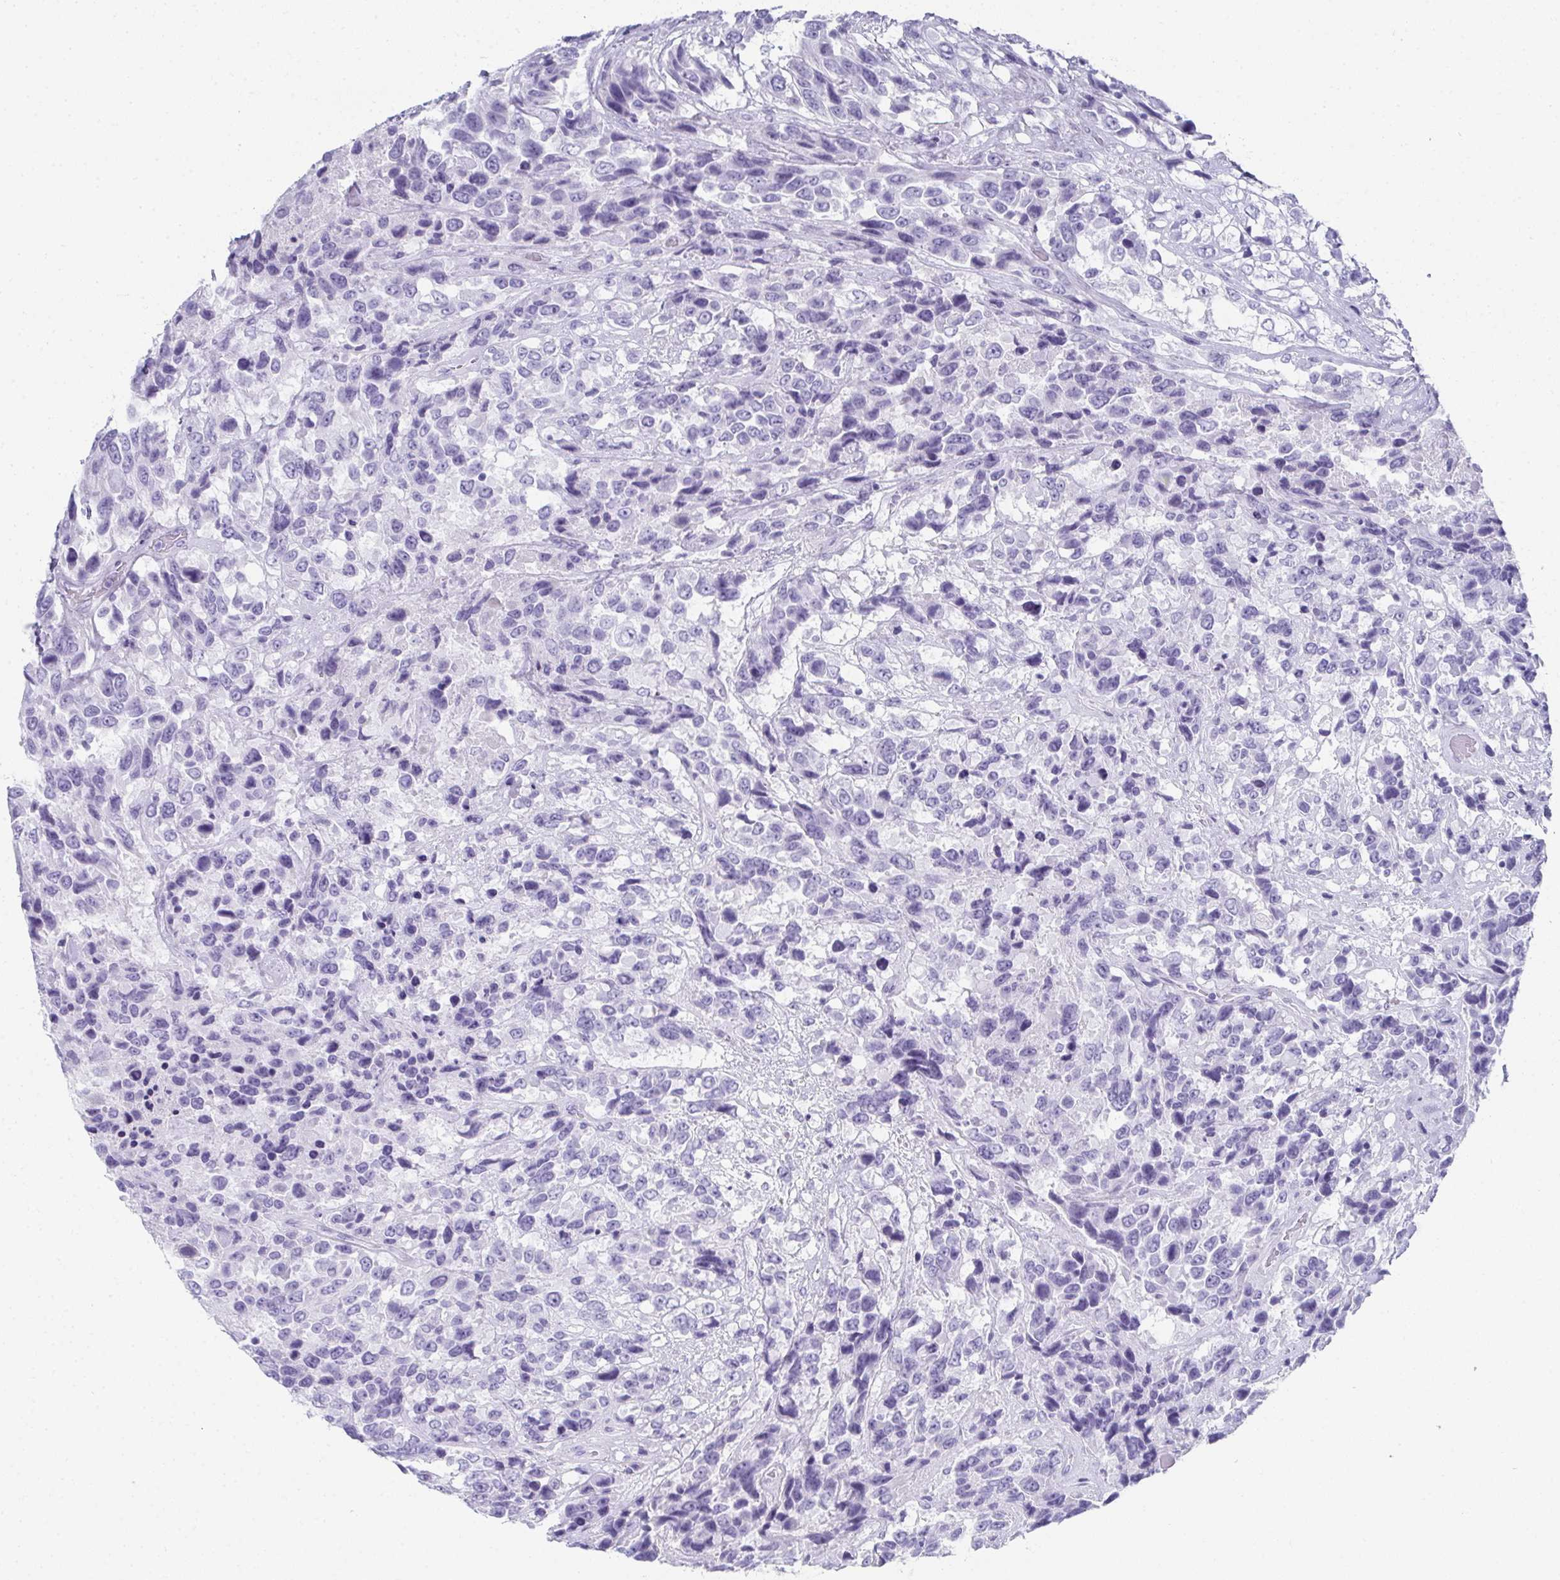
{"staining": {"intensity": "negative", "quantity": "none", "location": "none"}, "tissue": "urothelial cancer", "cell_type": "Tumor cells", "image_type": "cancer", "snomed": [{"axis": "morphology", "description": "Urothelial carcinoma, High grade"}, {"axis": "topography", "description": "Urinary bladder"}], "caption": "A high-resolution histopathology image shows immunohistochemistry (IHC) staining of urothelial cancer, which demonstrates no significant staining in tumor cells. The staining was performed using DAB to visualize the protein expression in brown, while the nuclei were stained in blue with hematoxylin (Magnification: 20x).", "gene": "SYCP1", "patient": {"sex": "female", "age": 70}}